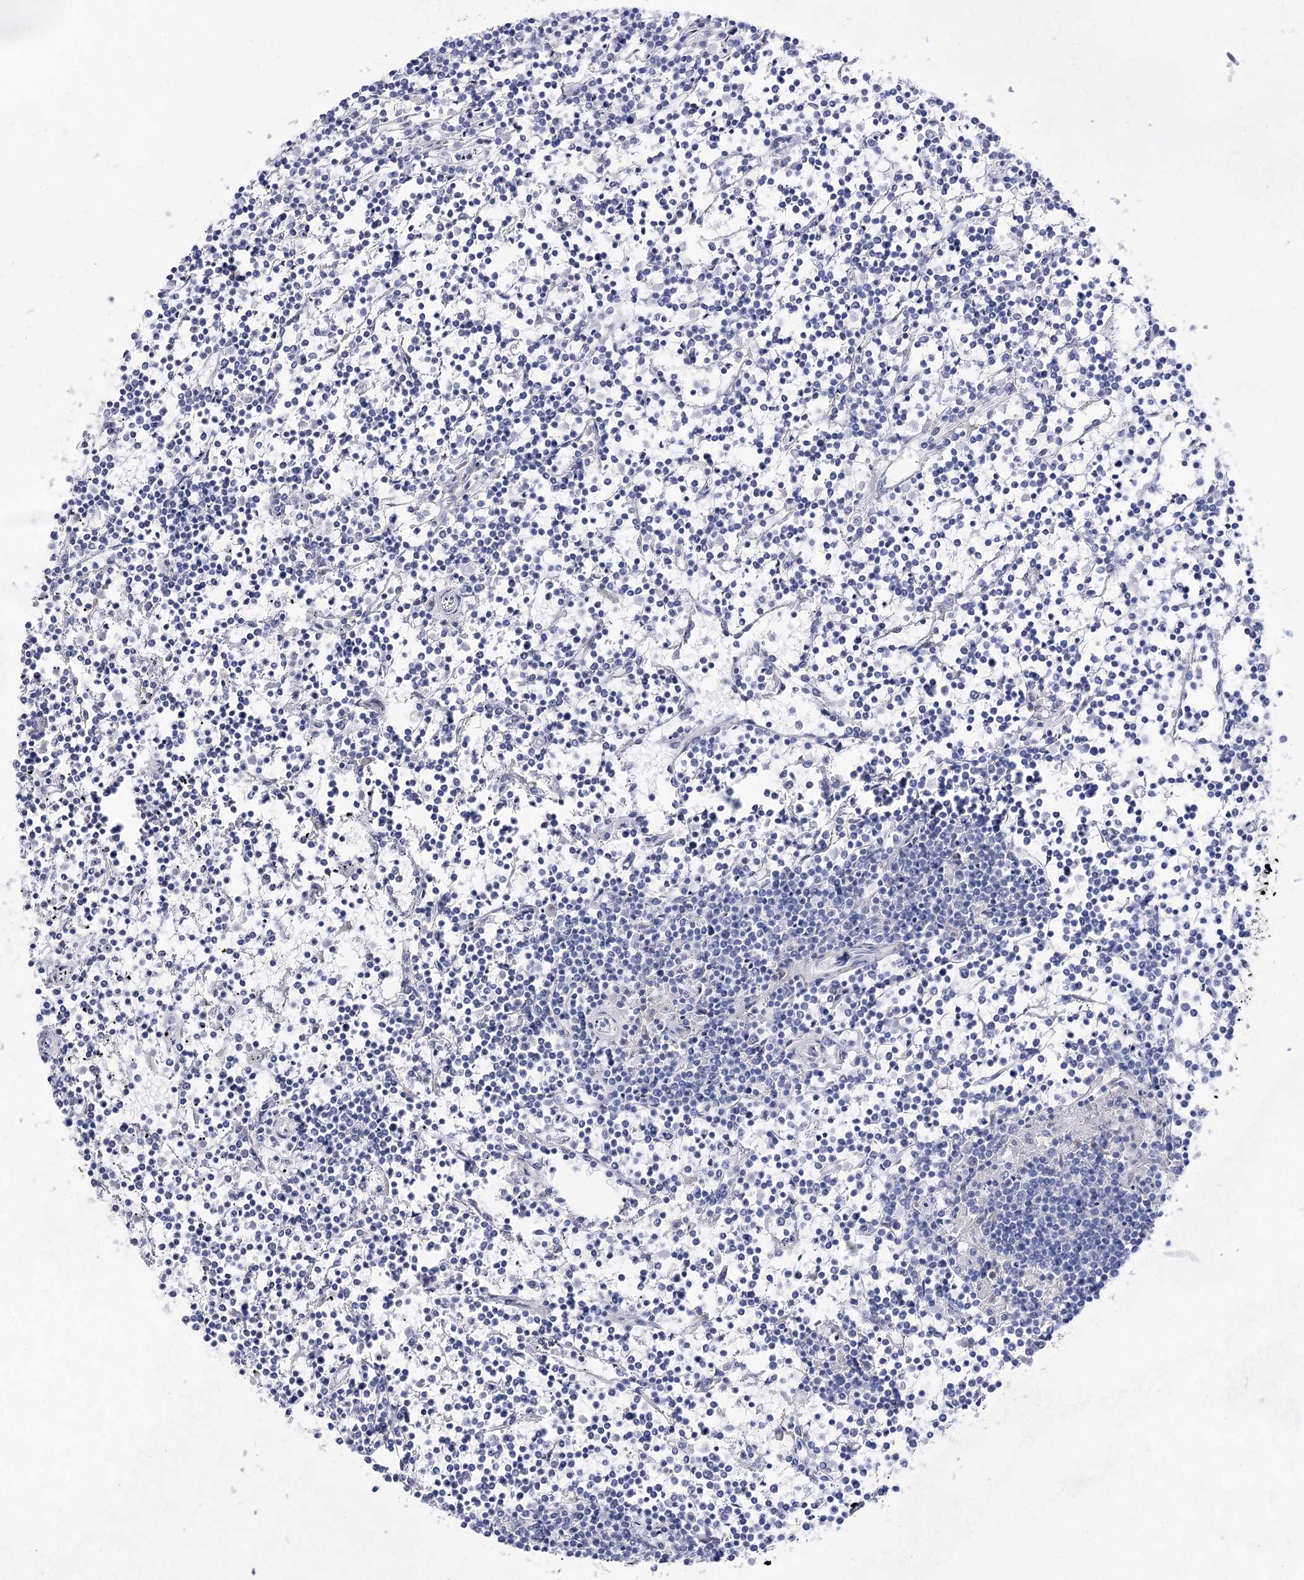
{"staining": {"intensity": "negative", "quantity": "none", "location": "none"}, "tissue": "lymphoma", "cell_type": "Tumor cells", "image_type": "cancer", "snomed": [{"axis": "morphology", "description": "Malignant lymphoma, non-Hodgkin's type, Low grade"}, {"axis": "topography", "description": "Spleen"}], "caption": "This is an immunohistochemistry micrograph of human low-grade malignant lymphoma, non-Hodgkin's type. There is no positivity in tumor cells.", "gene": "UGDH", "patient": {"sex": "female", "age": 19}}